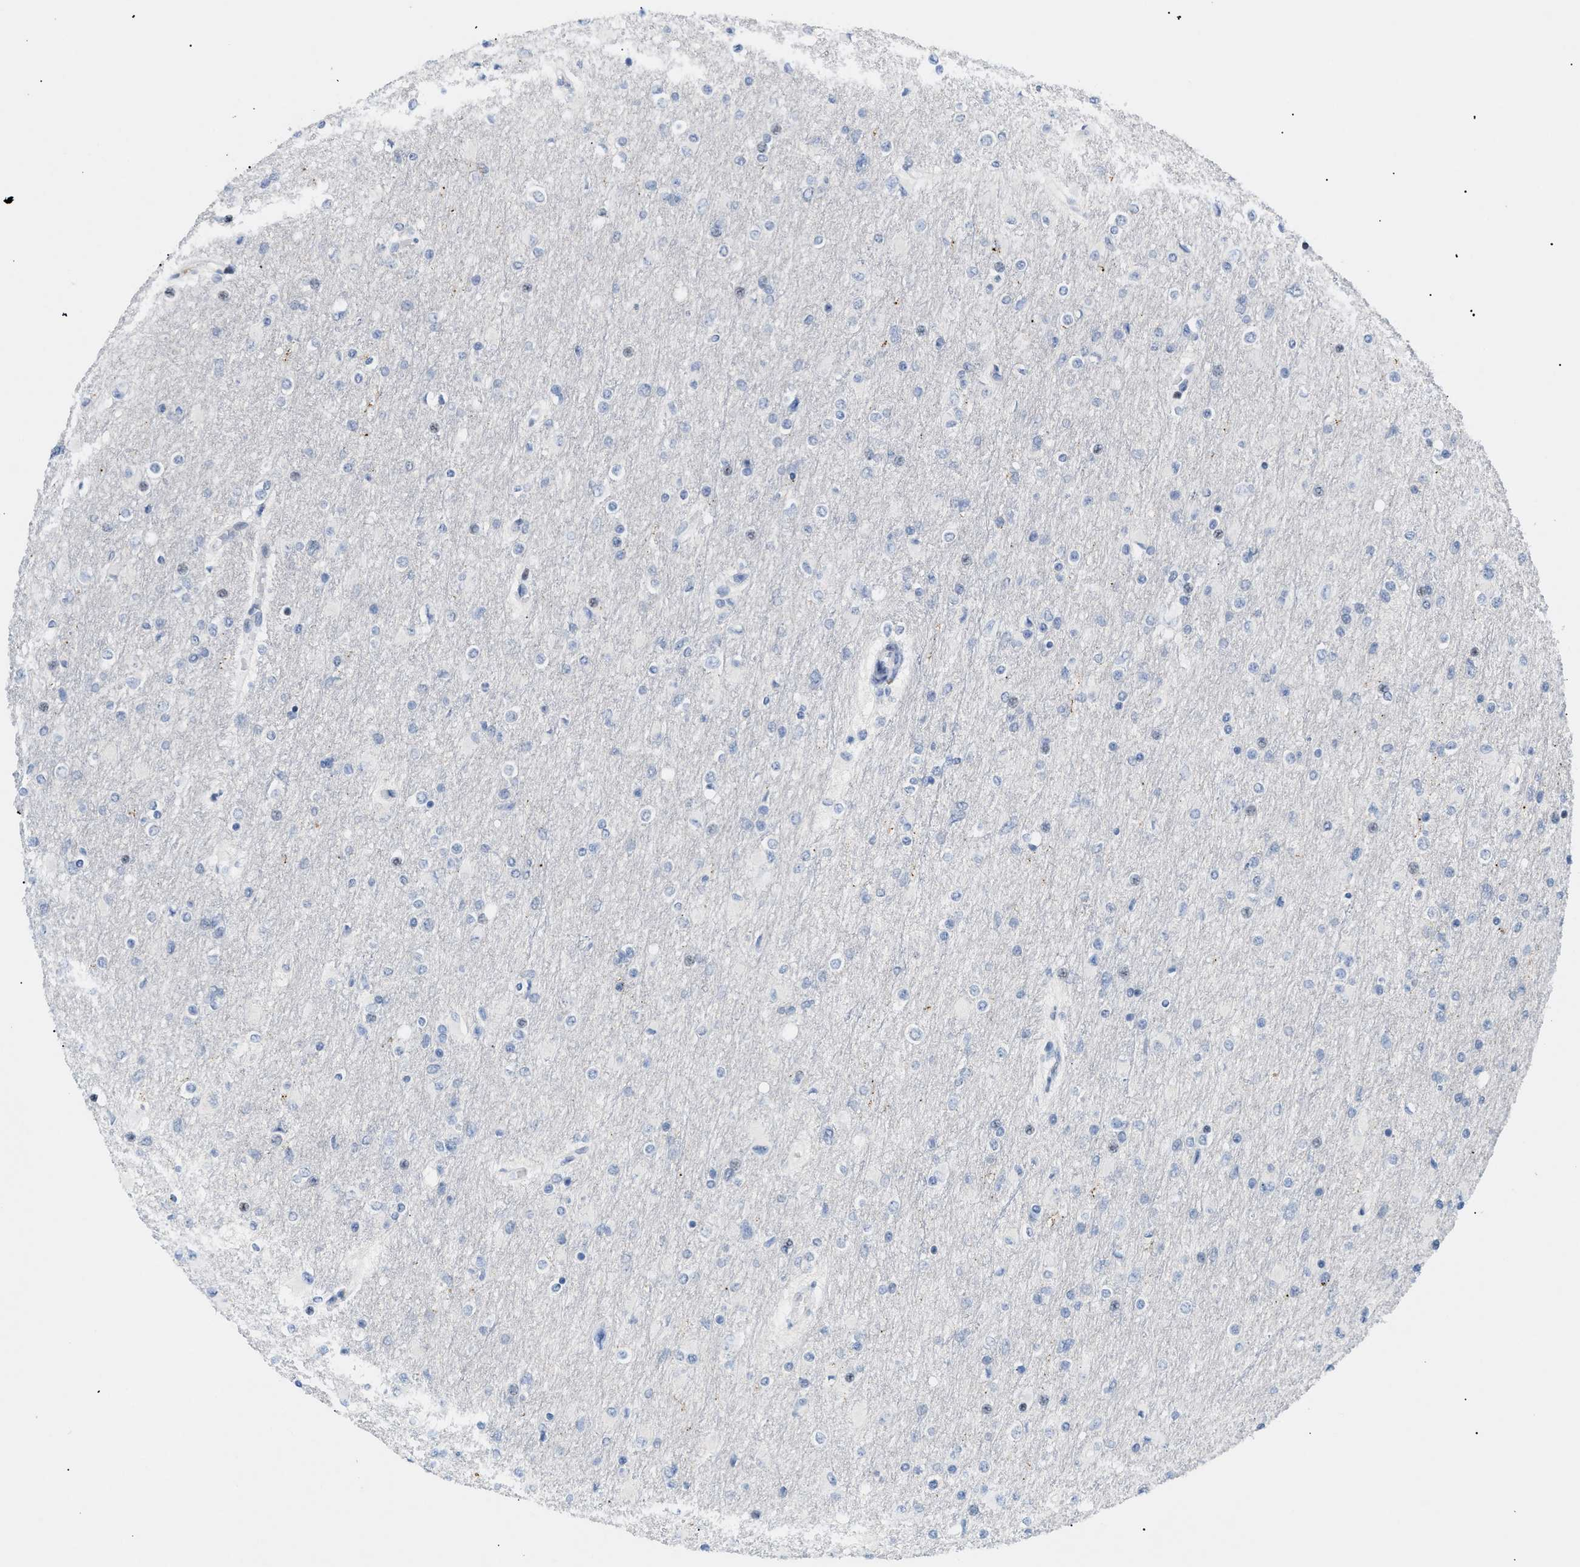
{"staining": {"intensity": "negative", "quantity": "none", "location": "none"}, "tissue": "glioma", "cell_type": "Tumor cells", "image_type": "cancer", "snomed": [{"axis": "morphology", "description": "Glioma, malignant, High grade"}, {"axis": "topography", "description": "Cerebral cortex"}], "caption": "Glioma stained for a protein using IHC demonstrates no positivity tumor cells.", "gene": "MED1", "patient": {"sex": "female", "age": 36}}